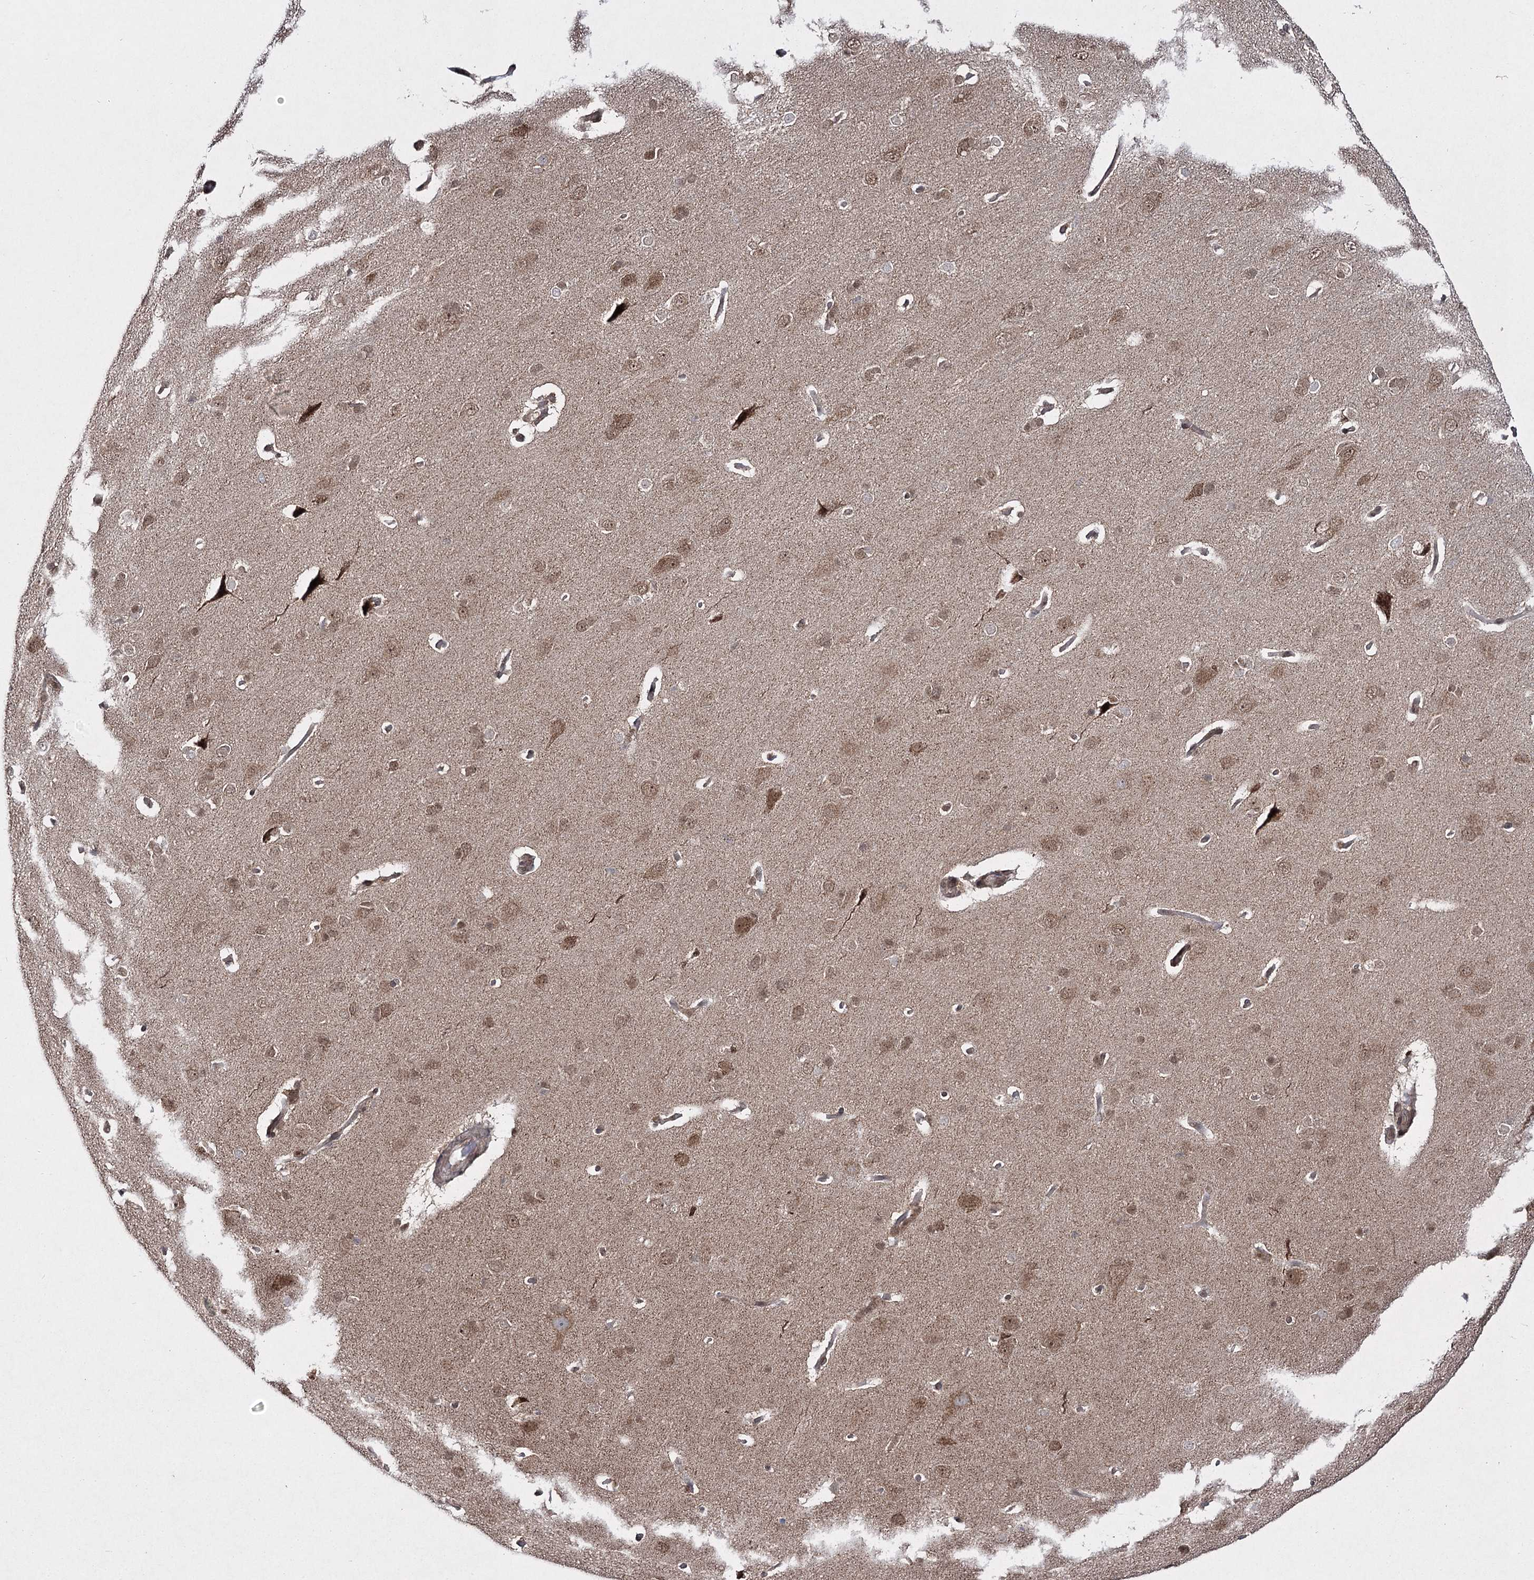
{"staining": {"intensity": "moderate", "quantity": "25%-75%", "location": "nuclear"}, "tissue": "cerebral cortex", "cell_type": "Endothelial cells", "image_type": "normal", "snomed": [{"axis": "morphology", "description": "Normal tissue, NOS"}, {"axis": "topography", "description": "Cerebral cortex"}], "caption": "Immunohistochemical staining of benign cerebral cortex shows 25%-75% levels of moderate nuclear protein staining in about 25%-75% of endothelial cells. (DAB (3,3'-diaminobenzidine) IHC with brightfield microscopy, high magnification).", "gene": "TRNT1", "patient": {"sex": "male", "age": 62}}